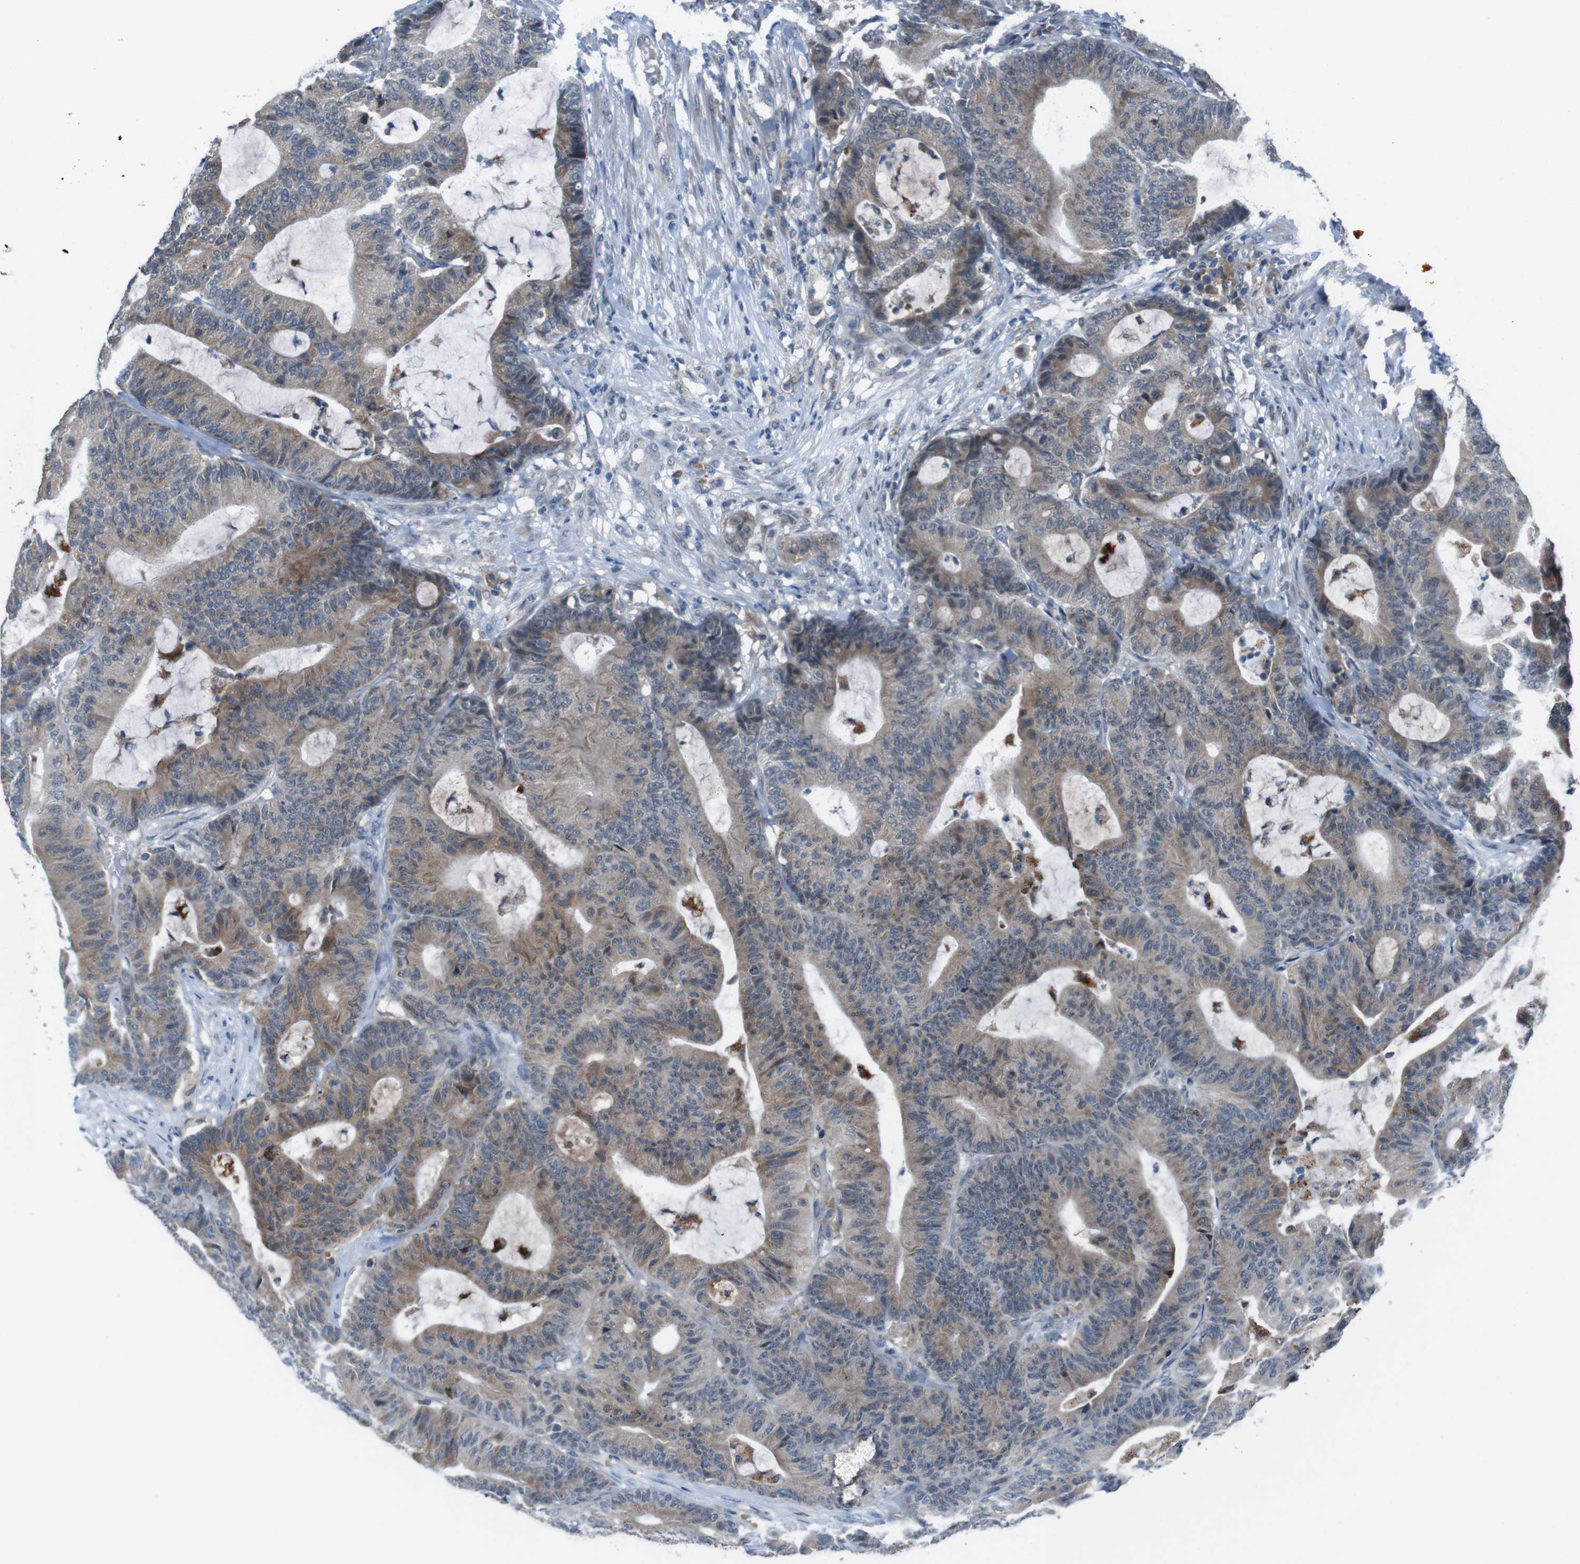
{"staining": {"intensity": "moderate", "quantity": "25%-75%", "location": "cytoplasmic/membranous"}, "tissue": "colorectal cancer", "cell_type": "Tumor cells", "image_type": "cancer", "snomed": [{"axis": "morphology", "description": "Adenocarcinoma, NOS"}, {"axis": "topography", "description": "Colon"}], "caption": "A photomicrograph of colorectal cancer stained for a protein demonstrates moderate cytoplasmic/membranous brown staining in tumor cells.", "gene": "CDH22", "patient": {"sex": "female", "age": 84}}